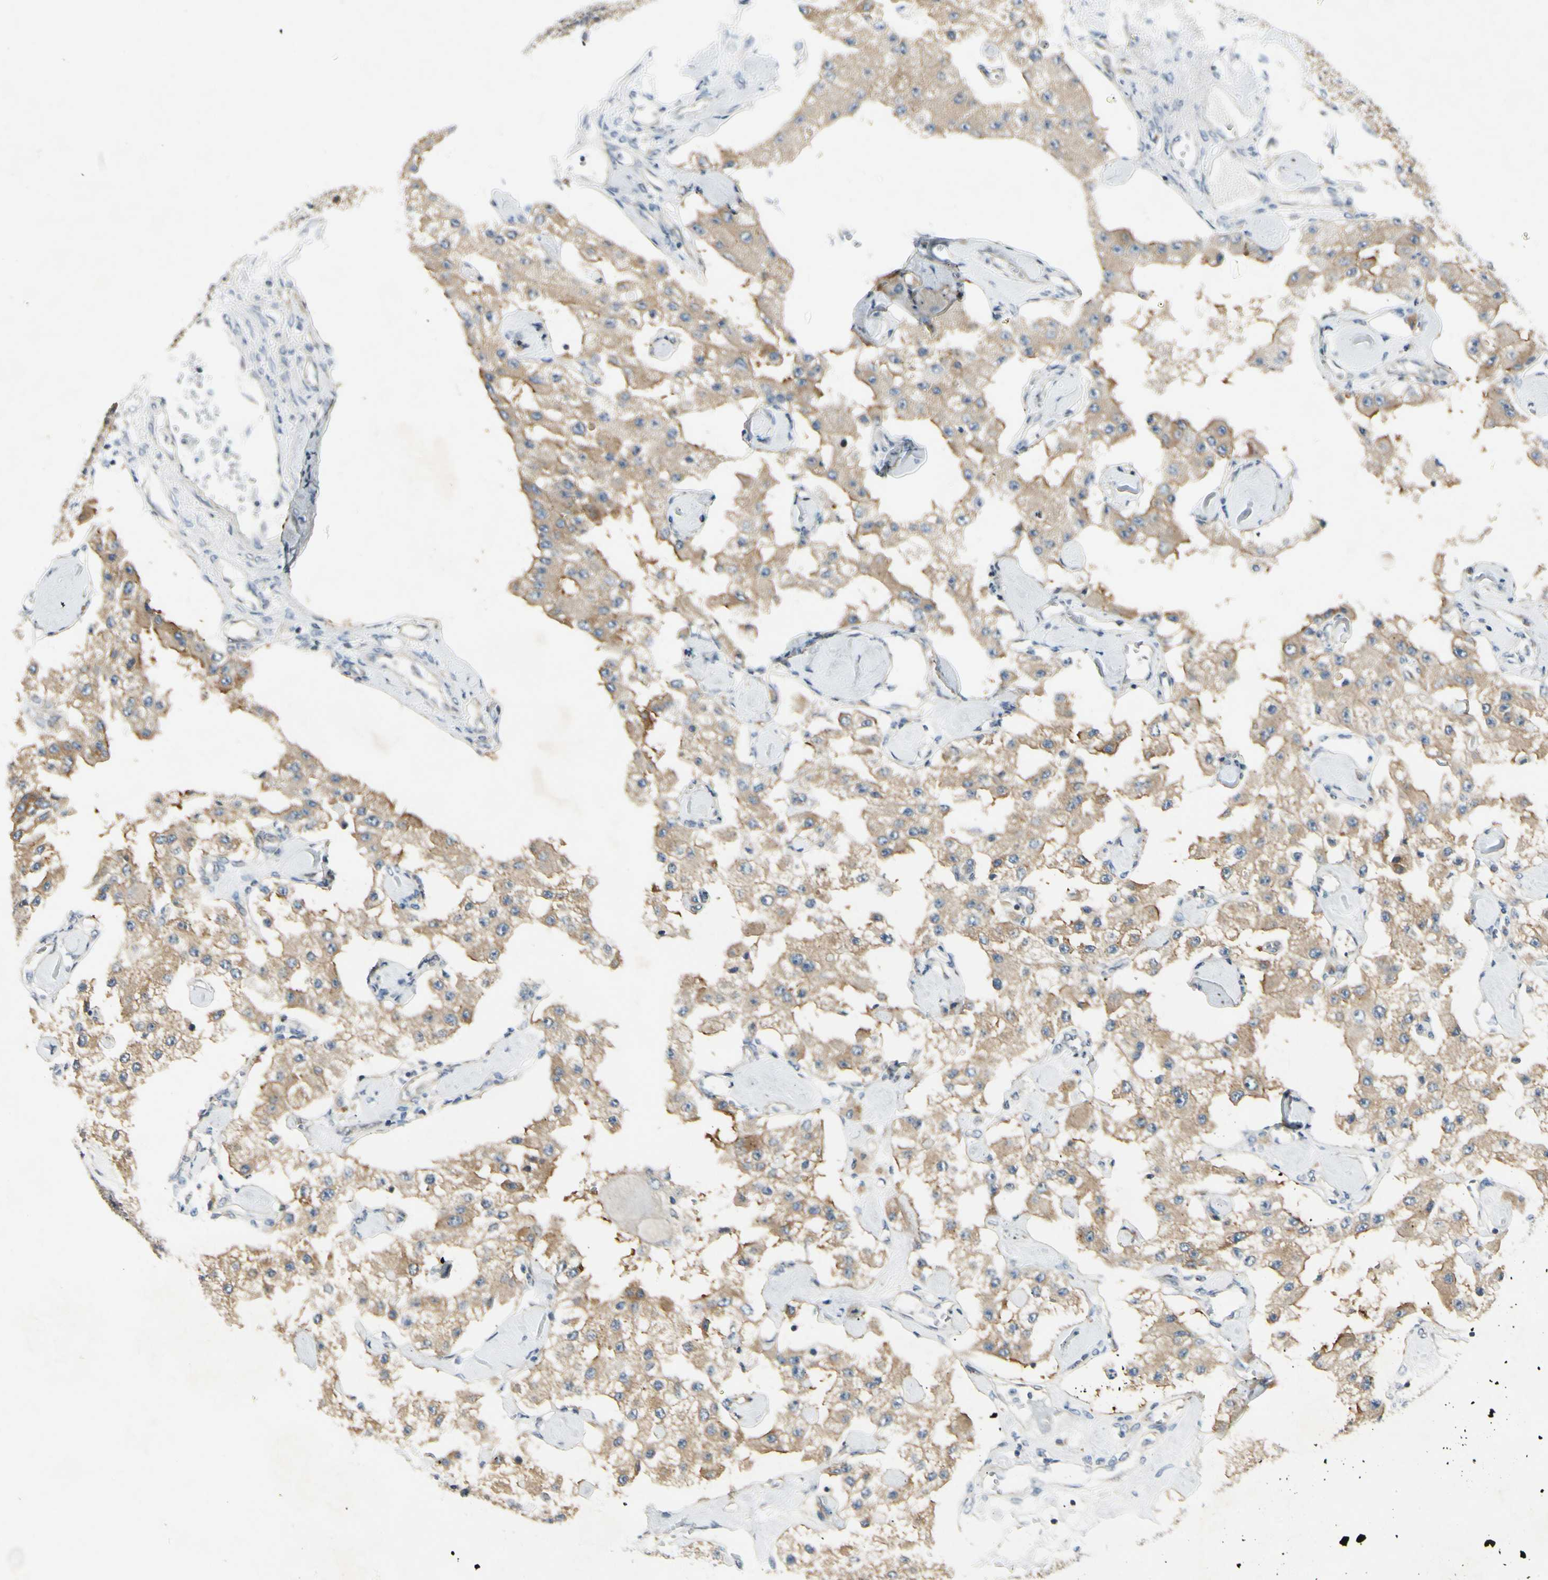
{"staining": {"intensity": "moderate", "quantity": ">75%", "location": "cytoplasmic/membranous"}, "tissue": "carcinoid", "cell_type": "Tumor cells", "image_type": "cancer", "snomed": [{"axis": "morphology", "description": "Carcinoid, malignant, NOS"}, {"axis": "topography", "description": "Pancreas"}], "caption": "Moderate cytoplasmic/membranous expression is identified in about >75% of tumor cells in carcinoid.", "gene": "MANSC1", "patient": {"sex": "male", "age": 41}}